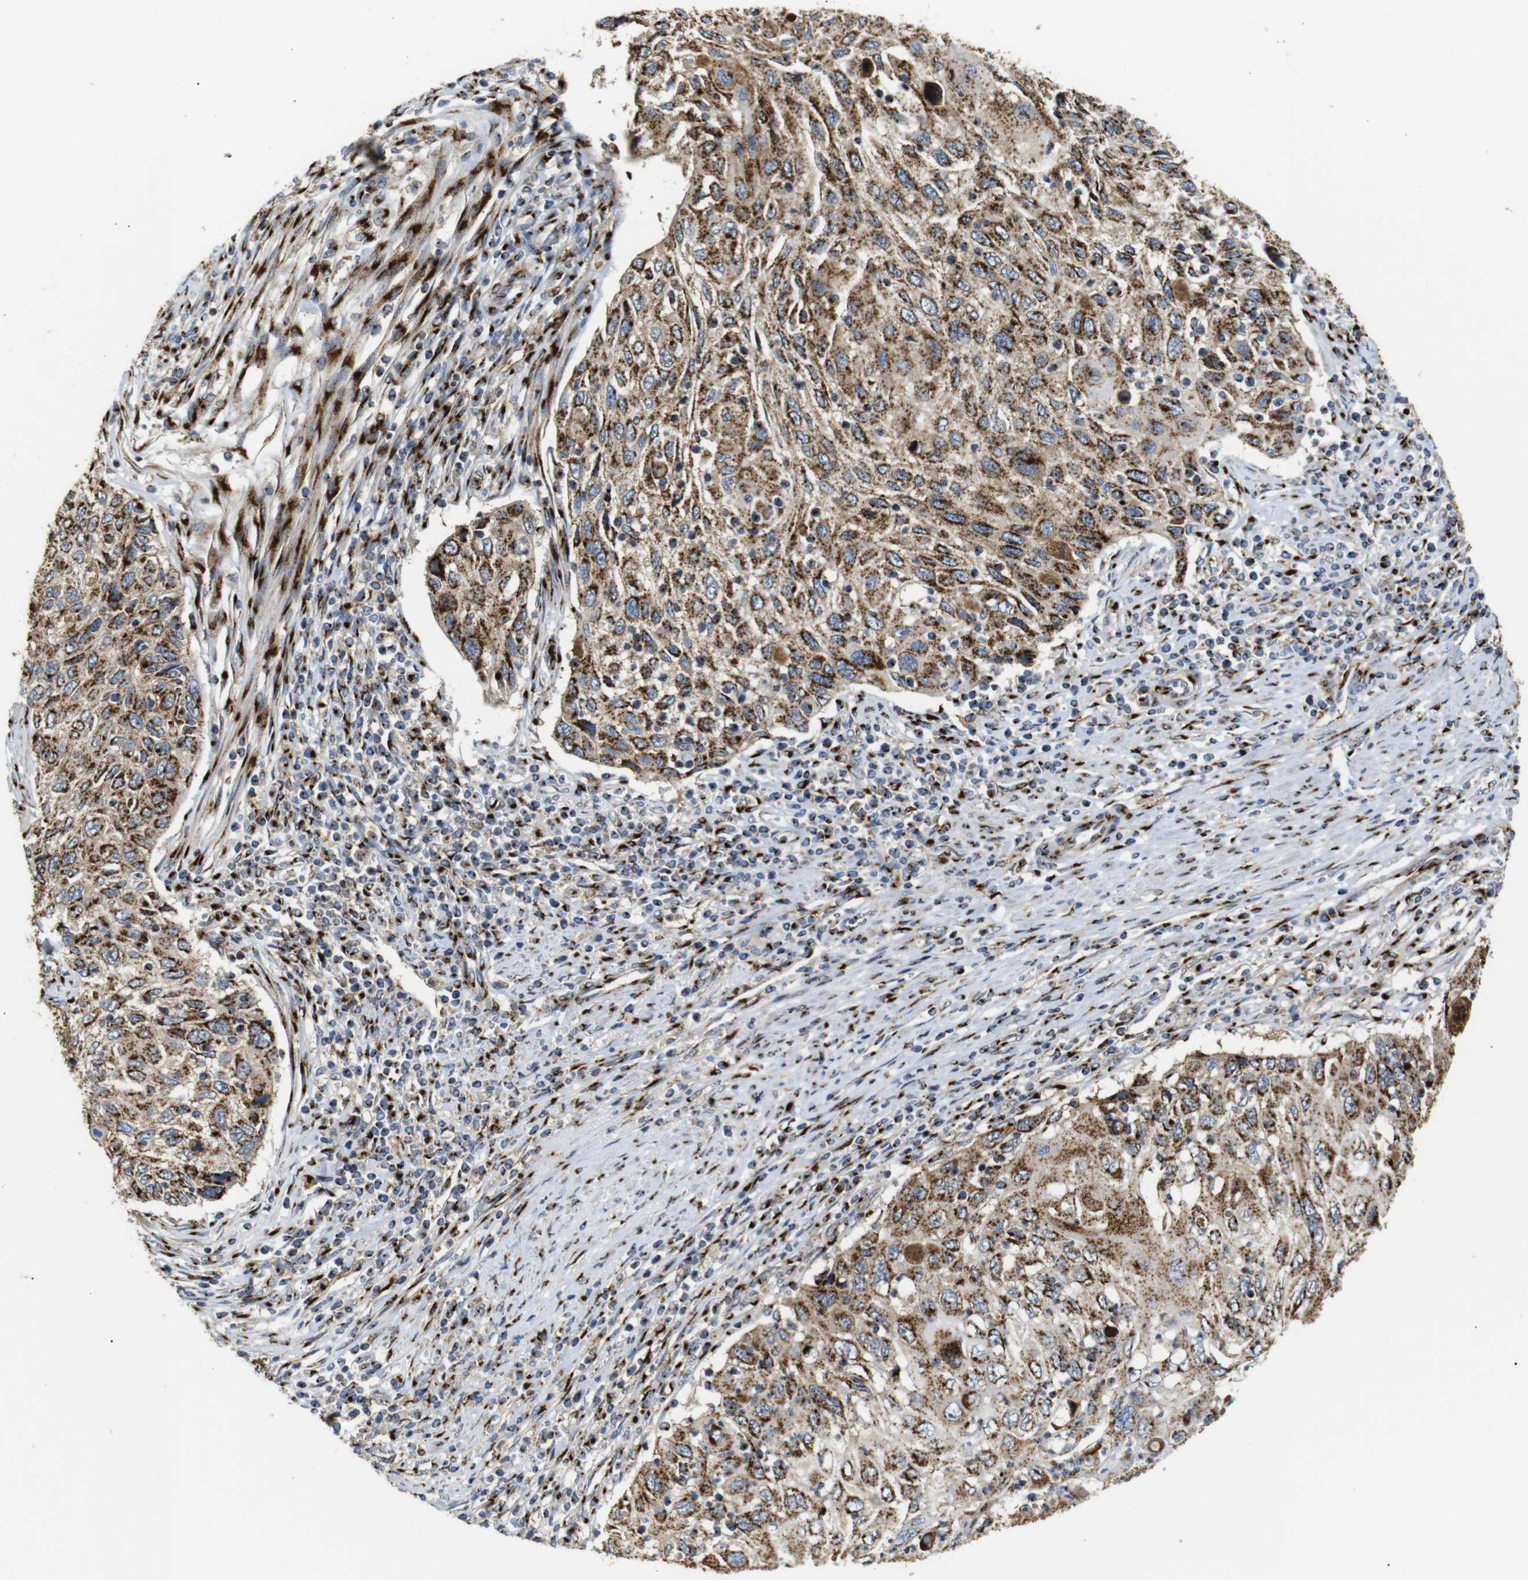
{"staining": {"intensity": "strong", "quantity": ">75%", "location": "cytoplasmic/membranous"}, "tissue": "cervical cancer", "cell_type": "Tumor cells", "image_type": "cancer", "snomed": [{"axis": "morphology", "description": "Squamous cell carcinoma, NOS"}, {"axis": "topography", "description": "Cervix"}], "caption": "Tumor cells show high levels of strong cytoplasmic/membranous positivity in about >75% of cells in human cervical squamous cell carcinoma.", "gene": "TGOLN2", "patient": {"sex": "female", "age": 70}}